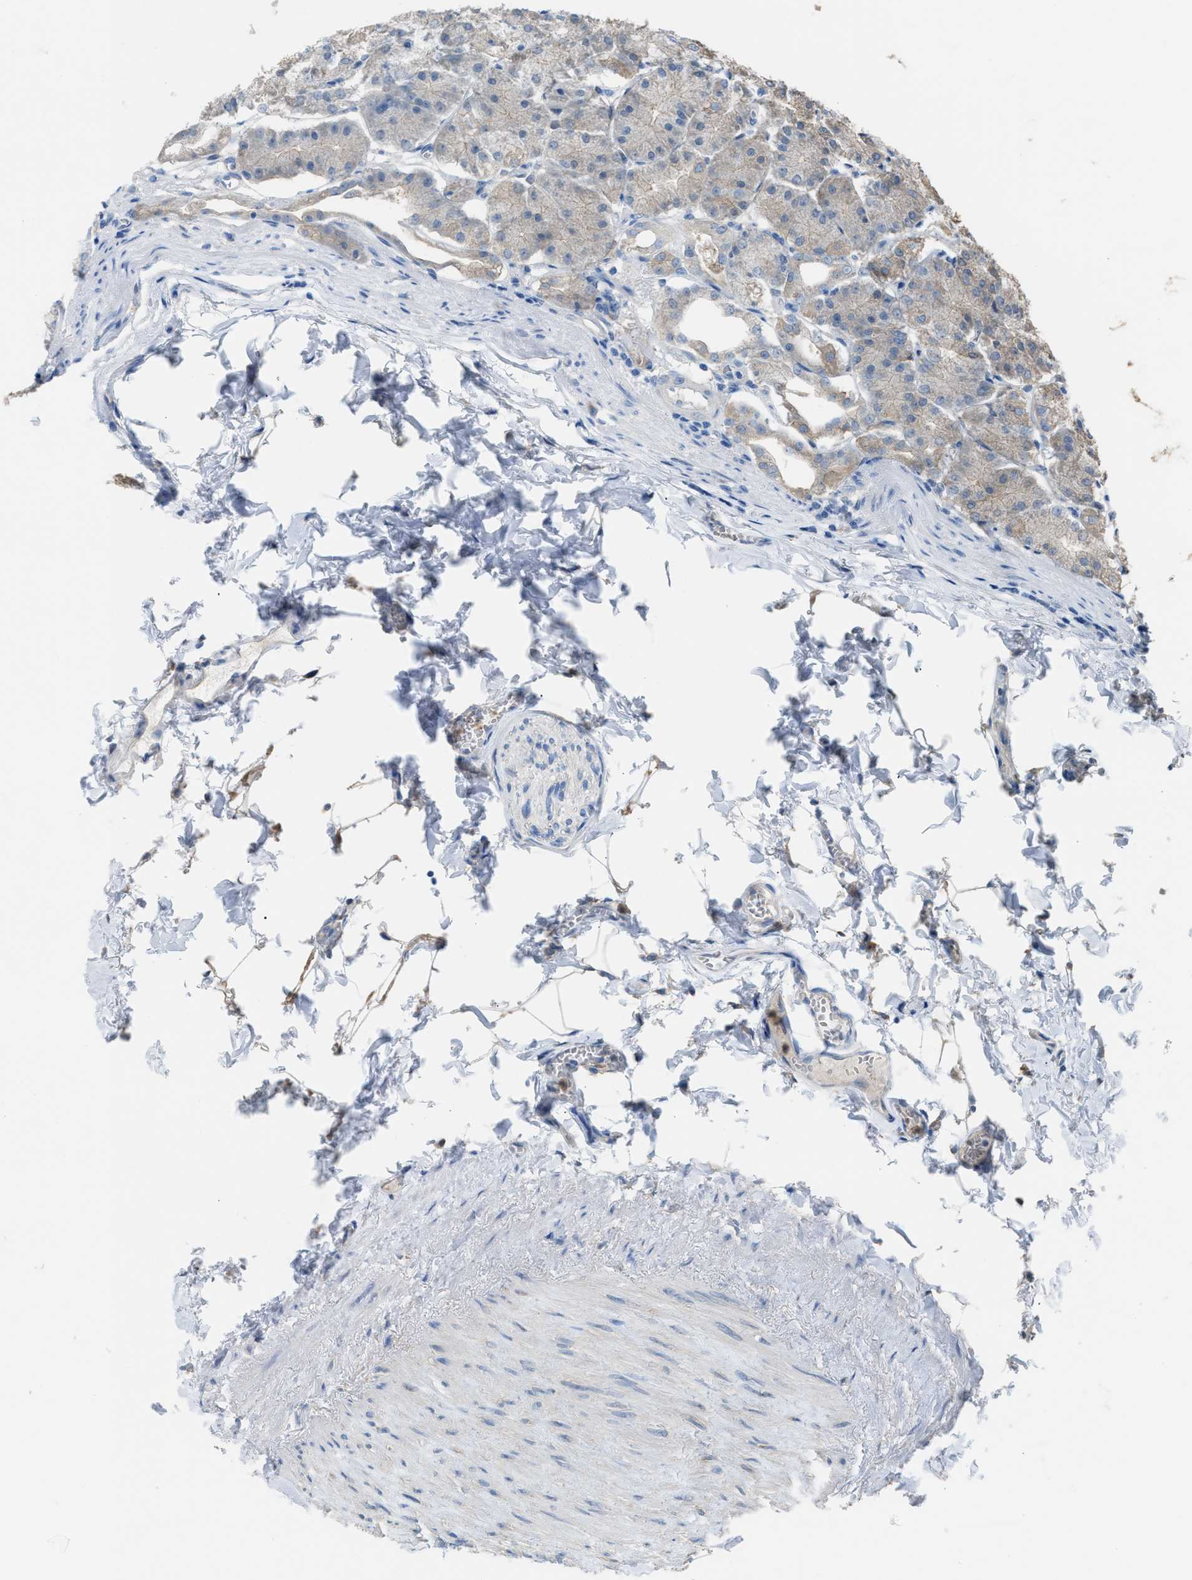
{"staining": {"intensity": "weak", "quantity": "<25%", "location": "cytoplasmic/membranous"}, "tissue": "stomach", "cell_type": "Glandular cells", "image_type": "normal", "snomed": [{"axis": "morphology", "description": "Normal tissue, NOS"}, {"axis": "topography", "description": "Stomach, lower"}], "caption": "Immunohistochemistry photomicrograph of normal stomach stained for a protein (brown), which reveals no staining in glandular cells.", "gene": "NQO2", "patient": {"sex": "male", "age": 71}}